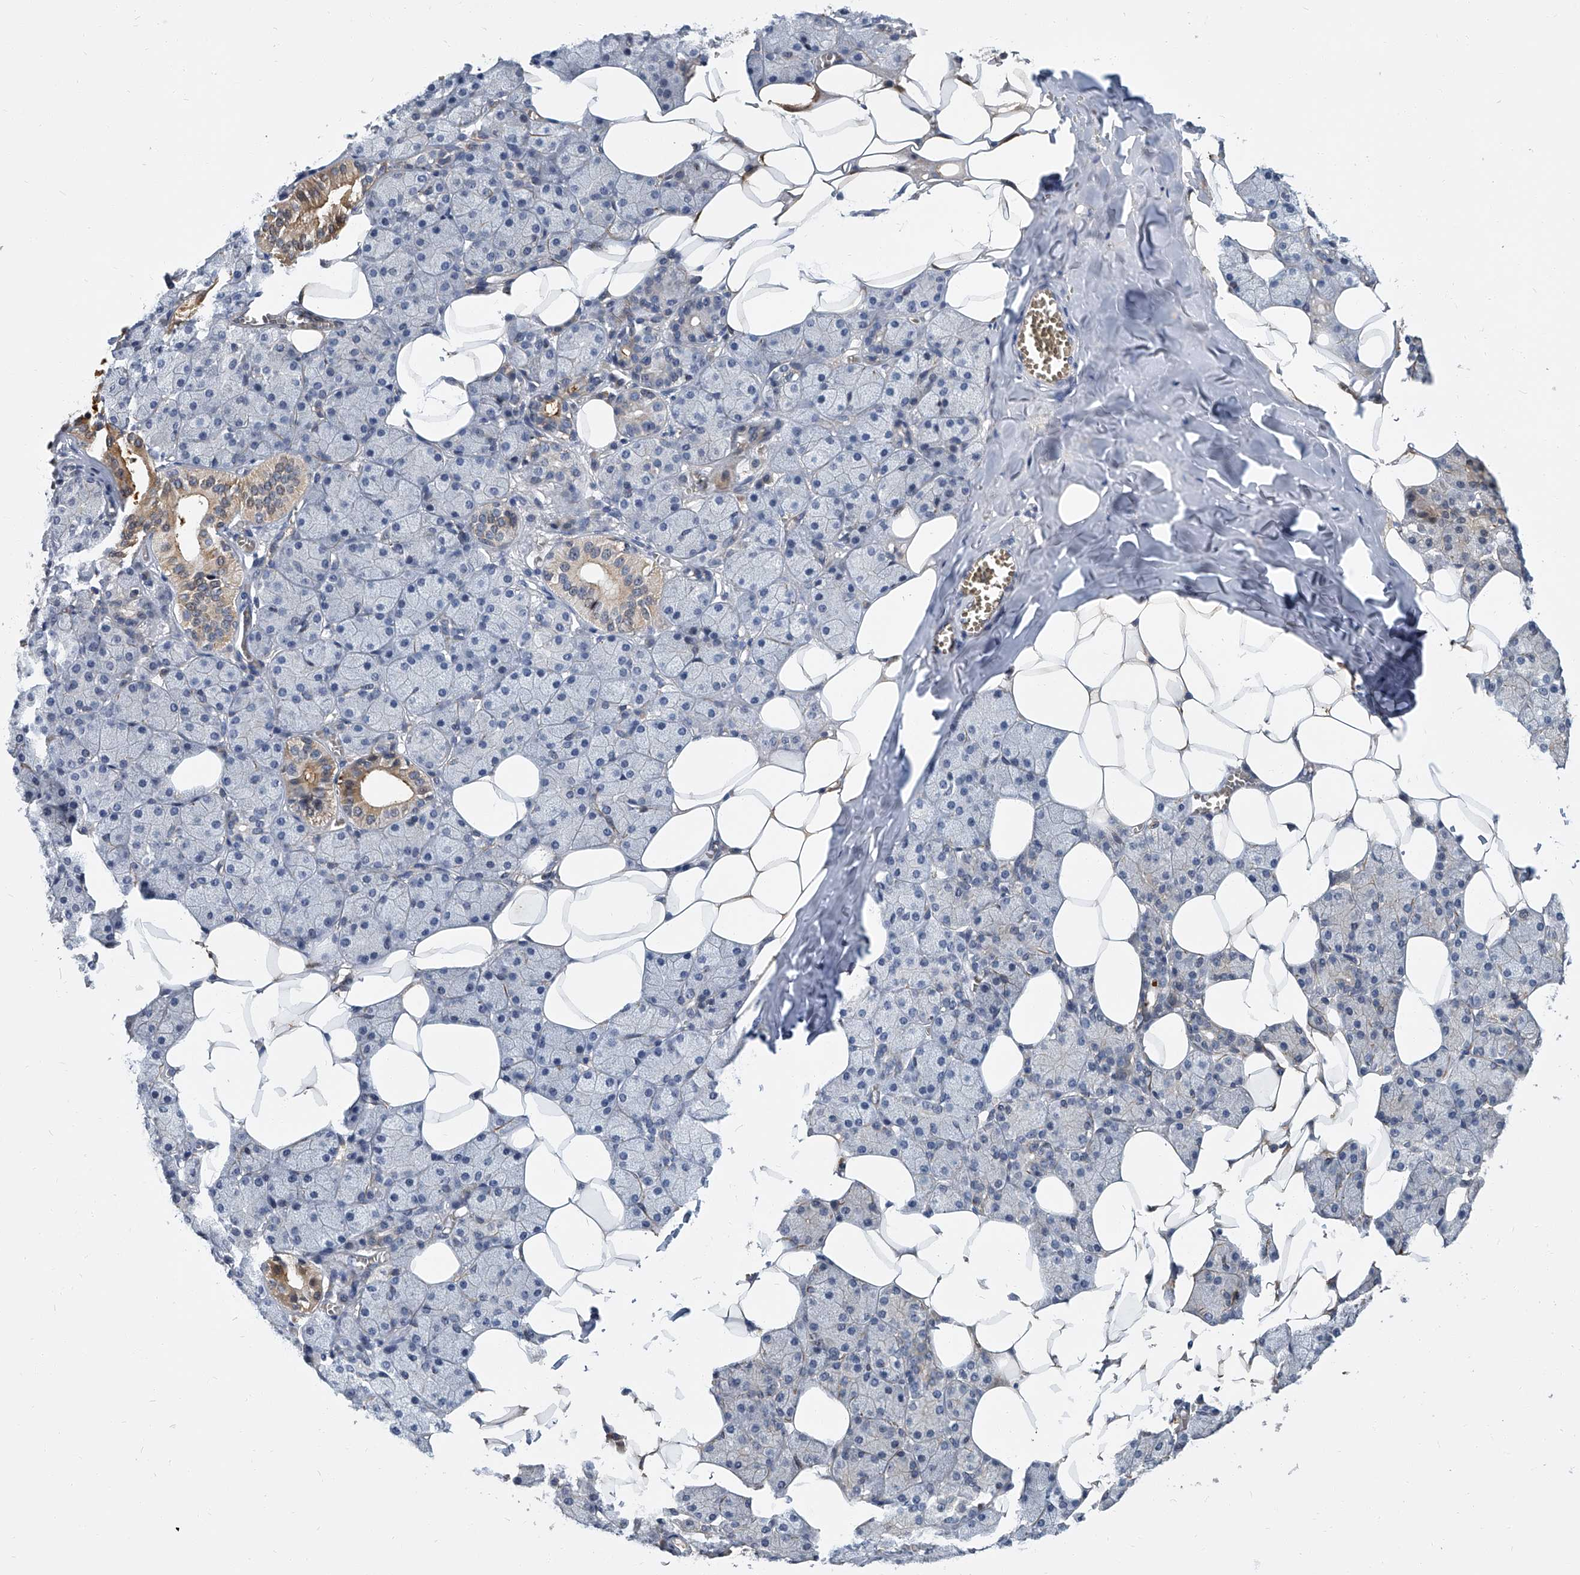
{"staining": {"intensity": "moderate", "quantity": "<25%", "location": "cytoplasmic/membranous"}, "tissue": "salivary gland", "cell_type": "Glandular cells", "image_type": "normal", "snomed": [{"axis": "morphology", "description": "Normal tissue, NOS"}, {"axis": "topography", "description": "Salivary gland"}], "caption": "Salivary gland stained with IHC exhibits moderate cytoplasmic/membranous staining in about <25% of glandular cells. The staining was performed using DAB to visualize the protein expression in brown, while the nuclei were stained in blue with hematoxylin (Magnification: 20x).", "gene": "CD200", "patient": {"sex": "female", "age": 33}}